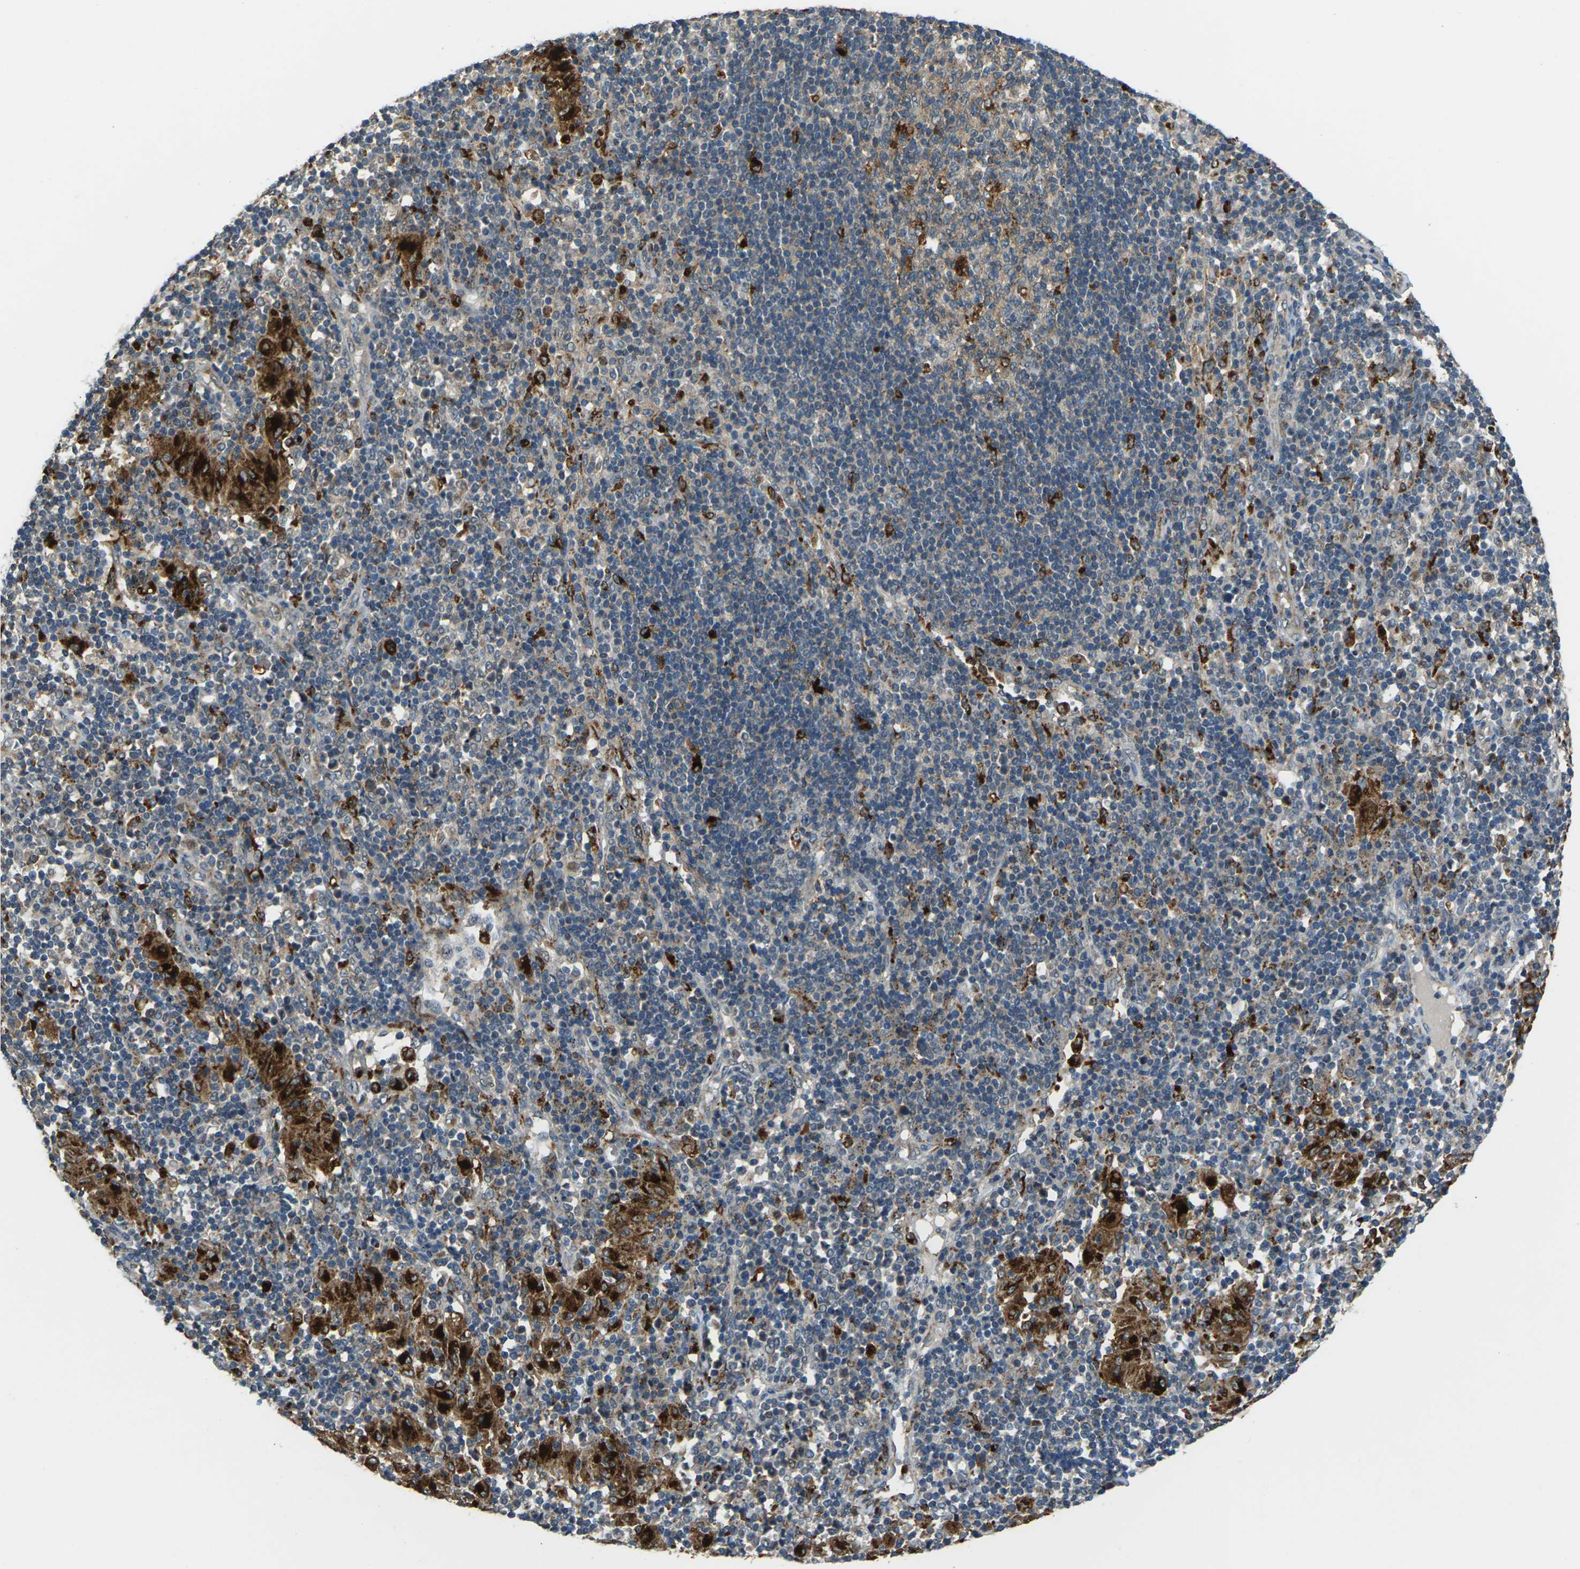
{"staining": {"intensity": "negative", "quantity": "none", "location": "none"}, "tissue": "adipose tissue", "cell_type": "Adipocytes", "image_type": "normal", "snomed": [{"axis": "morphology", "description": "Normal tissue, NOS"}, {"axis": "morphology", "description": "Adenocarcinoma, NOS"}, {"axis": "topography", "description": "Esophagus"}], "caption": "Unremarkable adipose tissue was stained to show a protein in brown. There is no significant staining in adipocytes. (Brightfield microscopy of DAB immunohistochemistry at high magnification).", "gene": "SLC31A2", "patient": {"sex": "male", "age": 62}}